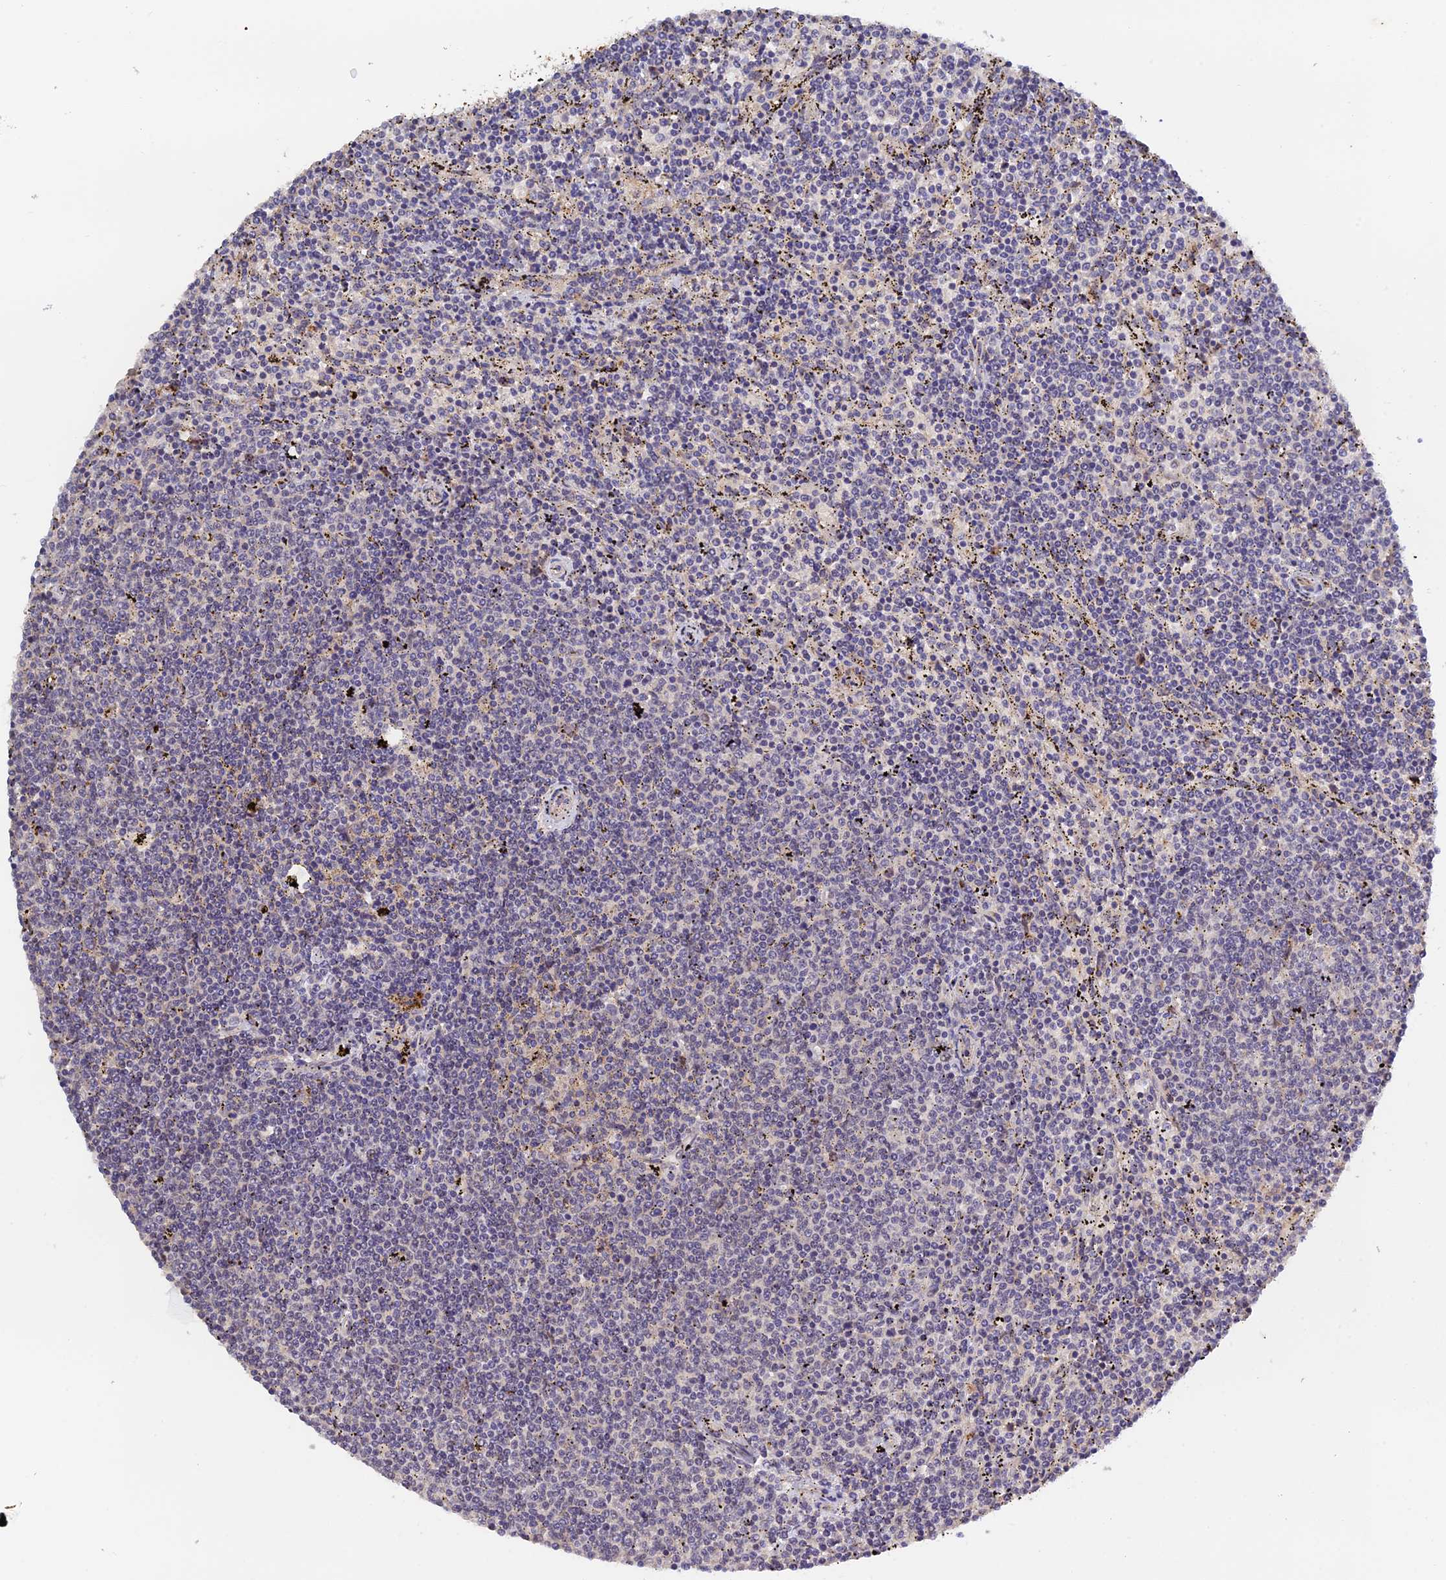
{"staining": {"intensity": "negative", "quantity": "none", "location": "none"}, "tissue": "lymphoma", "cell_type": "Tumor cells", "image_type": "cancer", "snomed": [{"axis": "morphology", "description": "Malignant lymphoma, non-Hodgkin's type, Low grade"}, {"axis": "topography", "description": "Spleen"}], "caption": "This photomicrograph is of low-grade malignant lymphoma, non-Hodgkin's type stained with IHC to label a protein in brown with the nuclei are counter-stained blue. There is no expression in tumor cells.", "gene": "CWH43", "patient": {"sex": "female", "age": 50}}